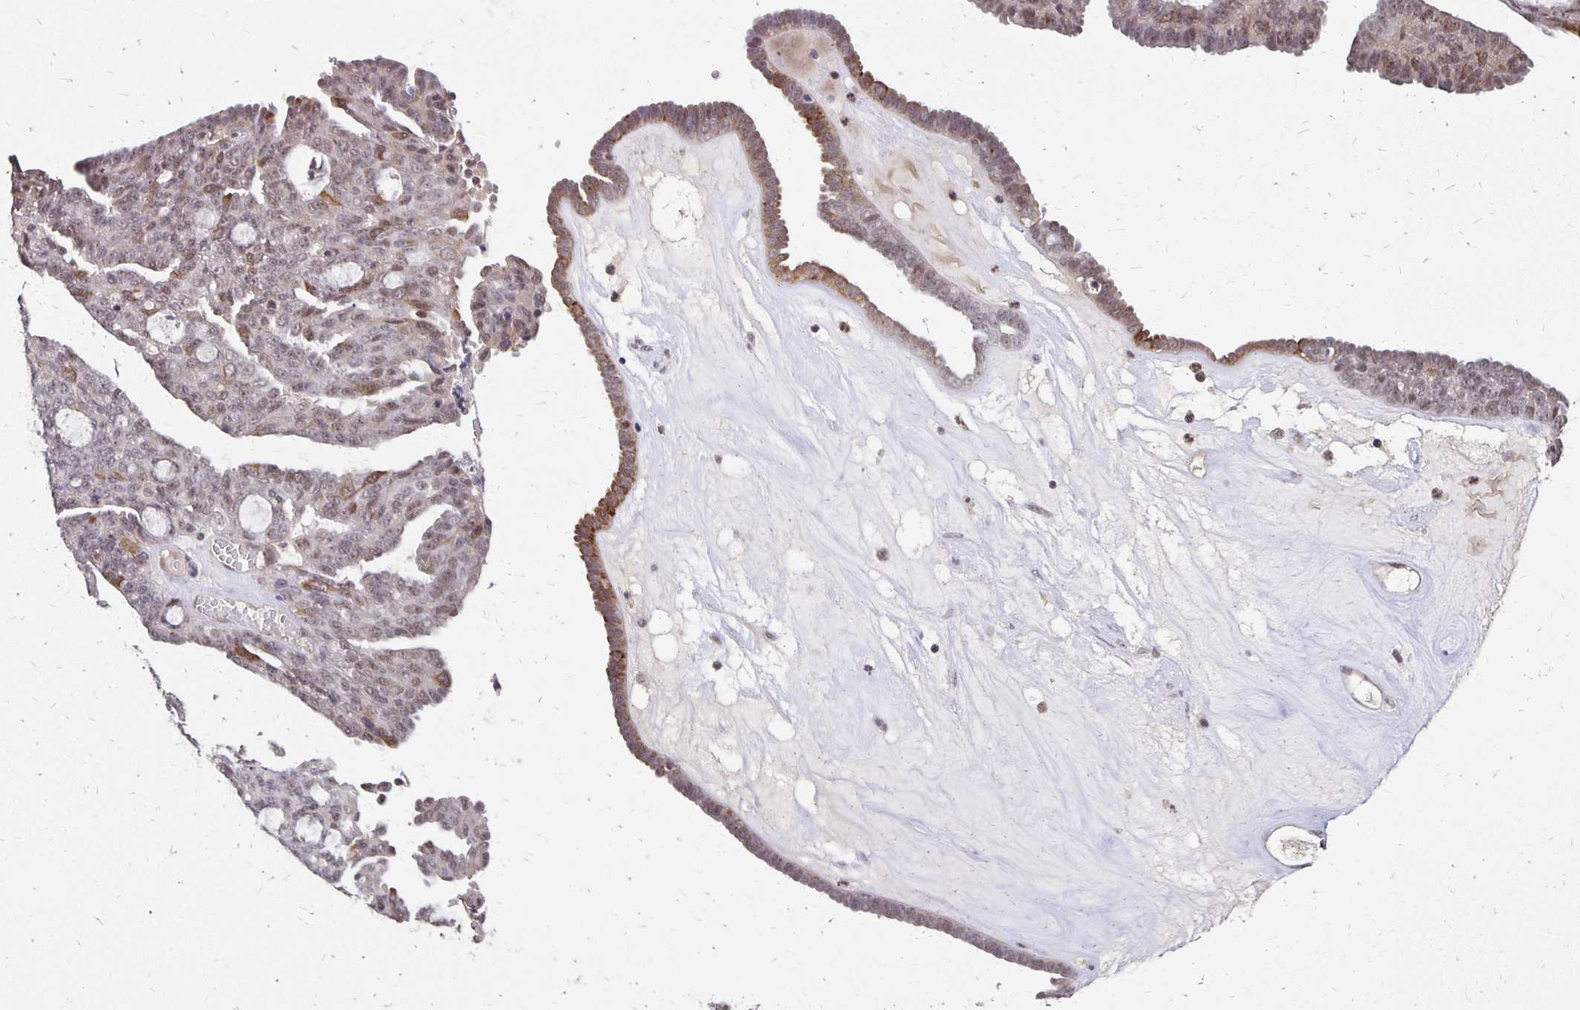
{"staining": {"intensity": "weak", "quantity": "25%-75%", "location": "nuclear"}, "tissue": "ovarian cancer", "cell_type": "Tumor cells", "image_type": "cancer", "snomed": [{"axis": "morphology", "description": "Cystadenocarcinoma, serous, NOS"}, {"axis": "topography", "description": "Ovary"}], "caption": "Immunohistochemical staining of ovarian cancer (serous cystadenocarcinoma) exhibits low levels of weak nuclear expression in about 25%-75% of tumor cells. Ihc stains the protein in brown and the nuclei are stained blue.", "gene": "CLASRP", "patient": {"sex": "female", "age": 71}}